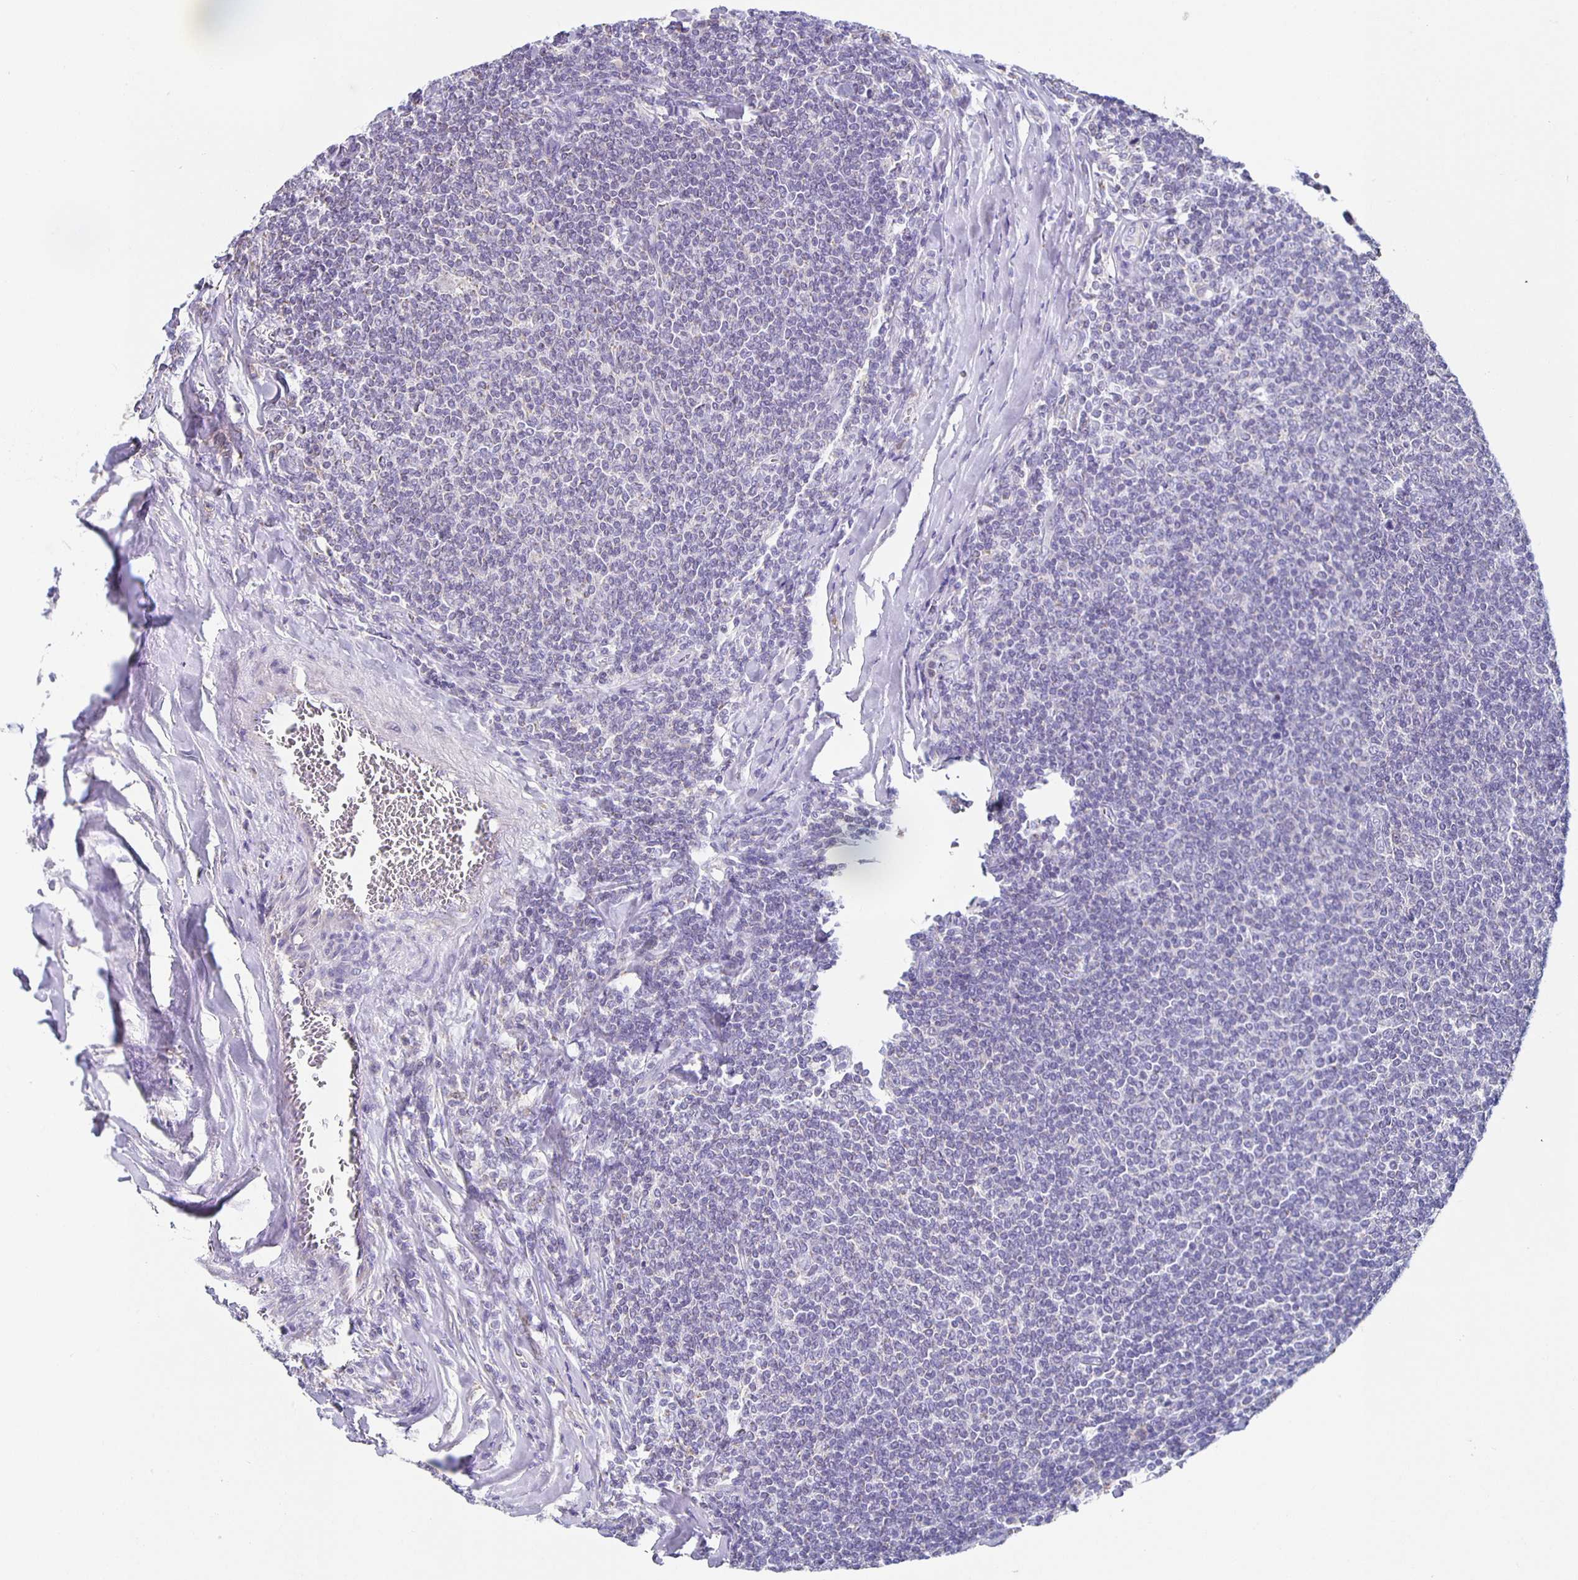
{"staining": {"intensity": "negative", "quantity": "none", "location": "none"}, "tissue": "lymphoma", "cell_type": "Tumor cells", "image_type": "cancer", "snomed": [{"axis": "morphology", "description": "Malignant lymphoma, non-Hodgkin's type, Low grade"}, {"axis": "topography", "description": "Lymph node"}], "caption": "High magnification brightfield microscopy of lymphoma stained with DAB (3,3'-diaminobenzidine) (brown) and counterstained with hematoxylin (blue): tumor cells show no significant staining.", "gene": "TPPP", "patient": {"sex": "male", "age": 52}}